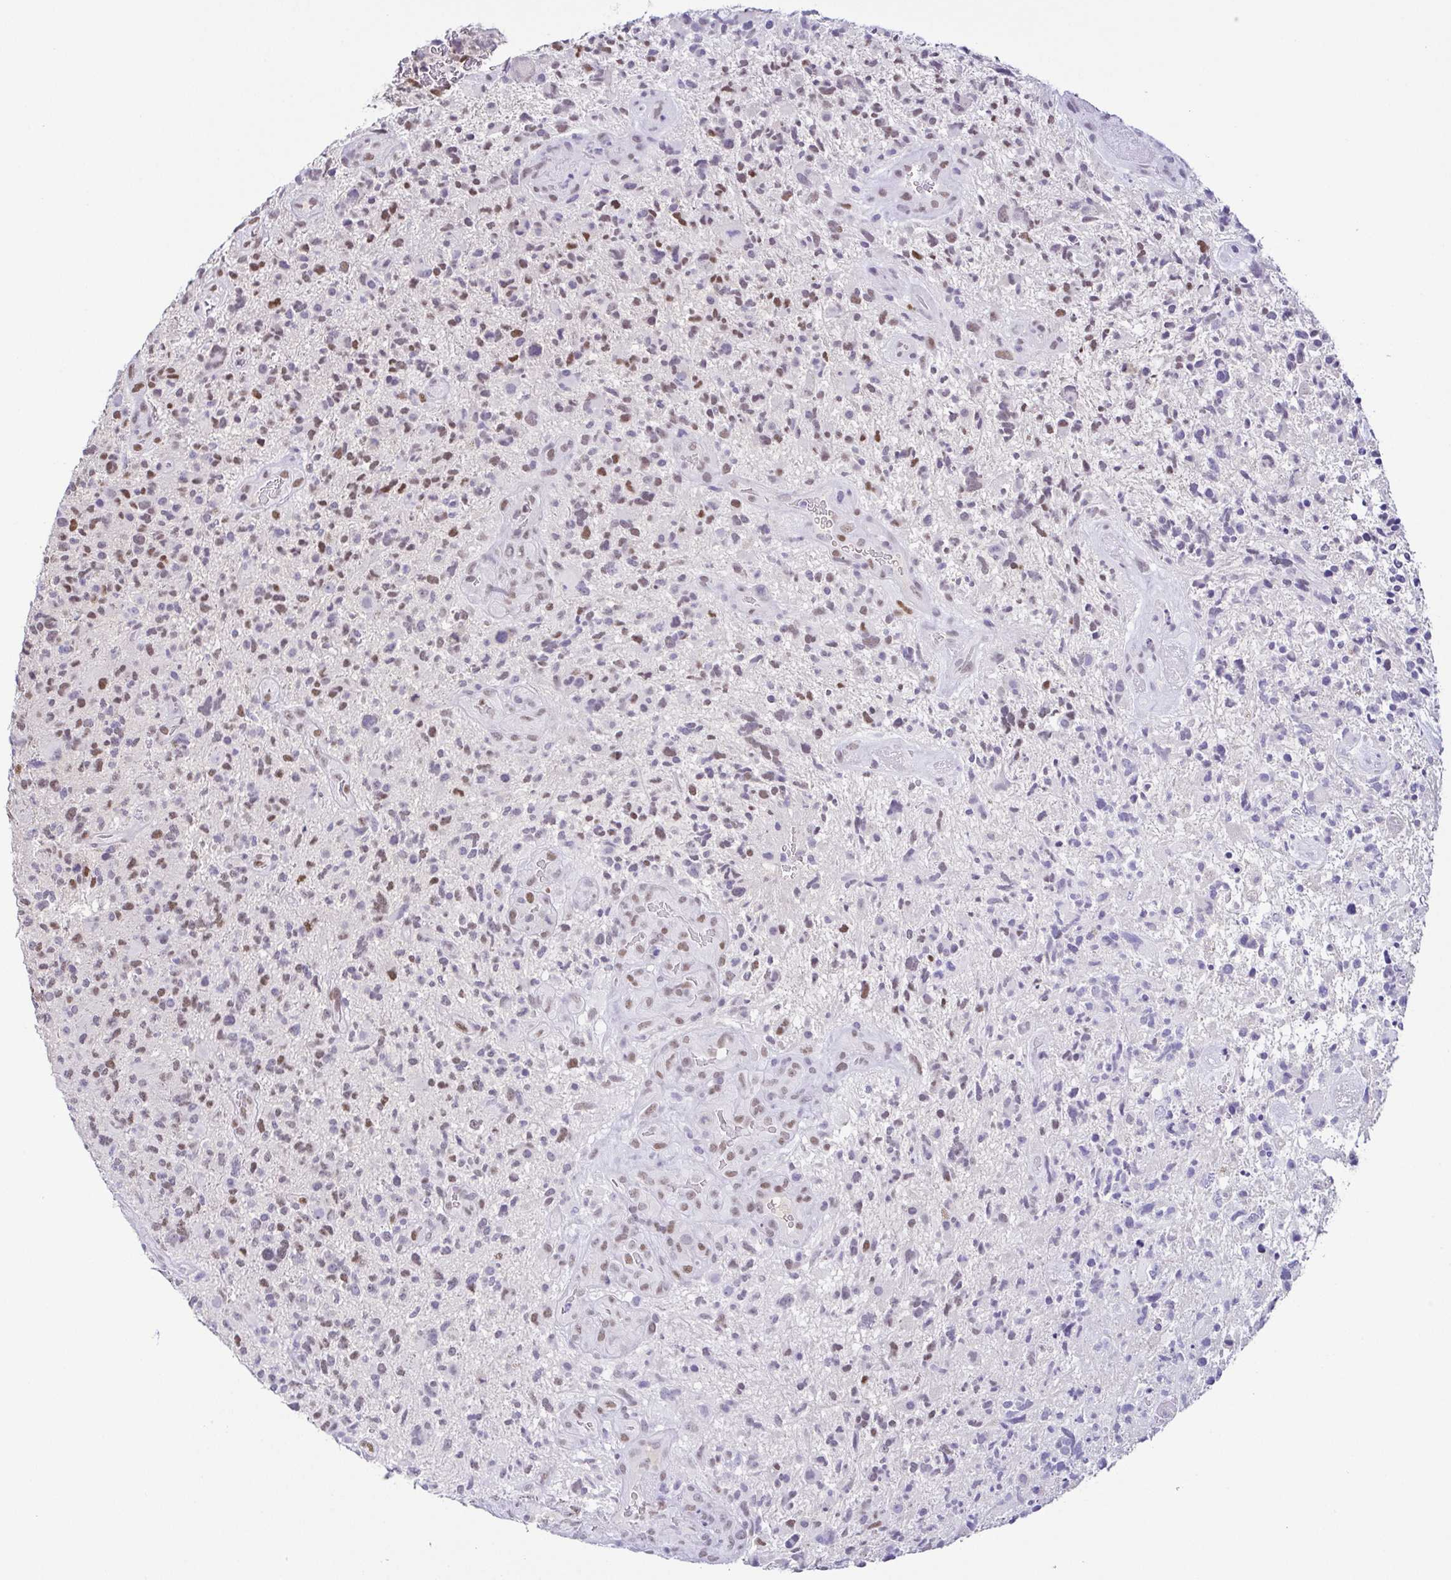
{"staining": {"intensity": "moderate", "quantity": "25%-75%", "location": "nuclear"}, "tissue": "glioma", "cell_type": "Tumor cells", "image_type": "cancer", "snomed": [{"axis": "morphology", "description": "Glioma, malignant, High grade"}, {"axis": "topography", "description": "Brain"}], "caption": "IHC of human glioma reveals medium levels of moderate nuclear staining in approximately 25%-75% of tumor cells. The staining was performed using DAB to visualize the protein expression in brown, while the nuclei were stained in blue with hematoxylin (Magnification: 20x).", "gene": "TCF3", "patient": {"sex": "female", "age": 71}}